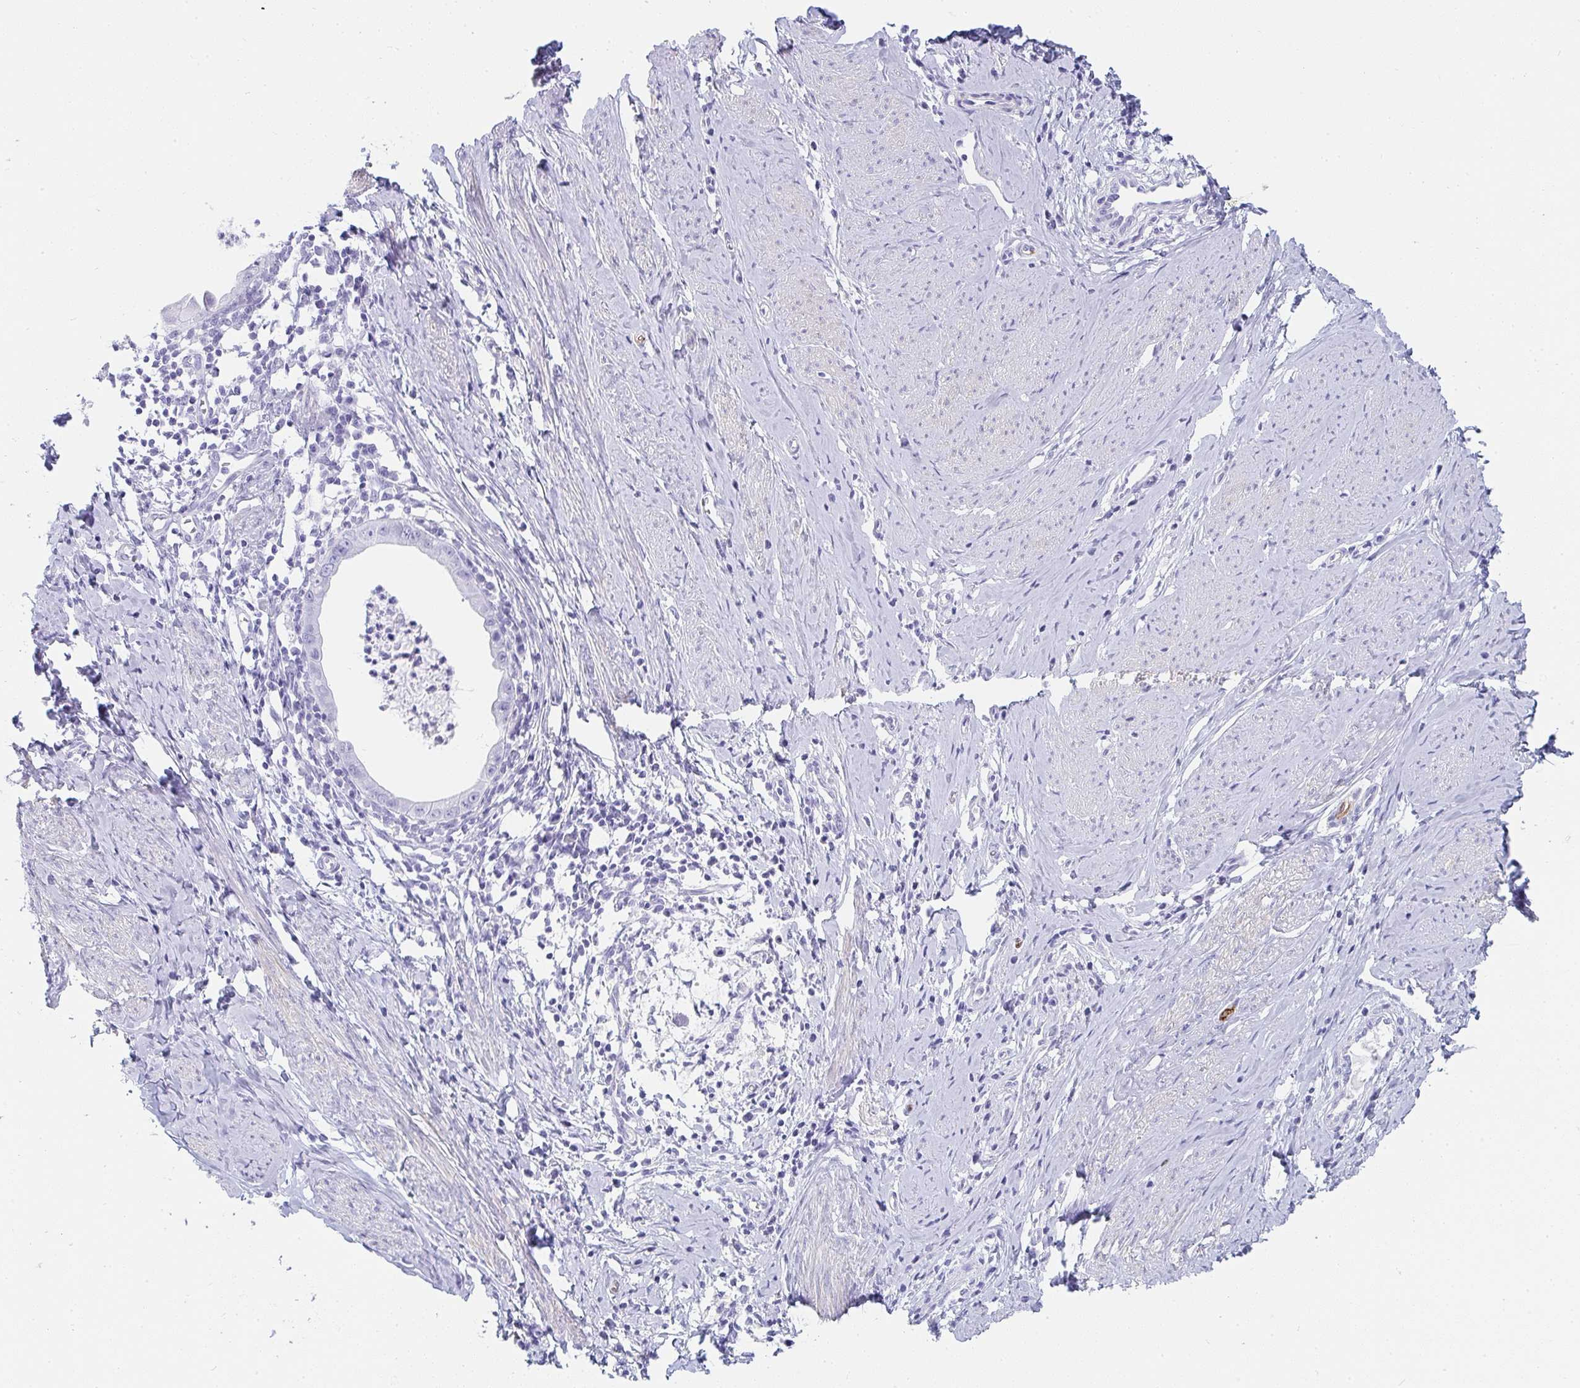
{"staining": {"intensity": "negative", "quantity": "none", "location": "none"}, "tissue": "cervical cancer", "cell_type": "Tumor cells", "image_type": "cancer", "snomed": [{"axis": "morphology", "description": "Adenocarcinoma, NOS"}, {"axis": "topography", "description": "Cervix"}], "caption": "DAB (3,3'-diaminobenzidine) immunohistochemical staining of human cervical adenocarcinoma displays no significant expression in tumor cells. The staining is performed using DAB (3,3'-diaminobenzidine) brown chromogen with nuclei counter-stained in using hematoxylin.", "gene": "PRND", "patient": {"sex": "female", "age": 36}}